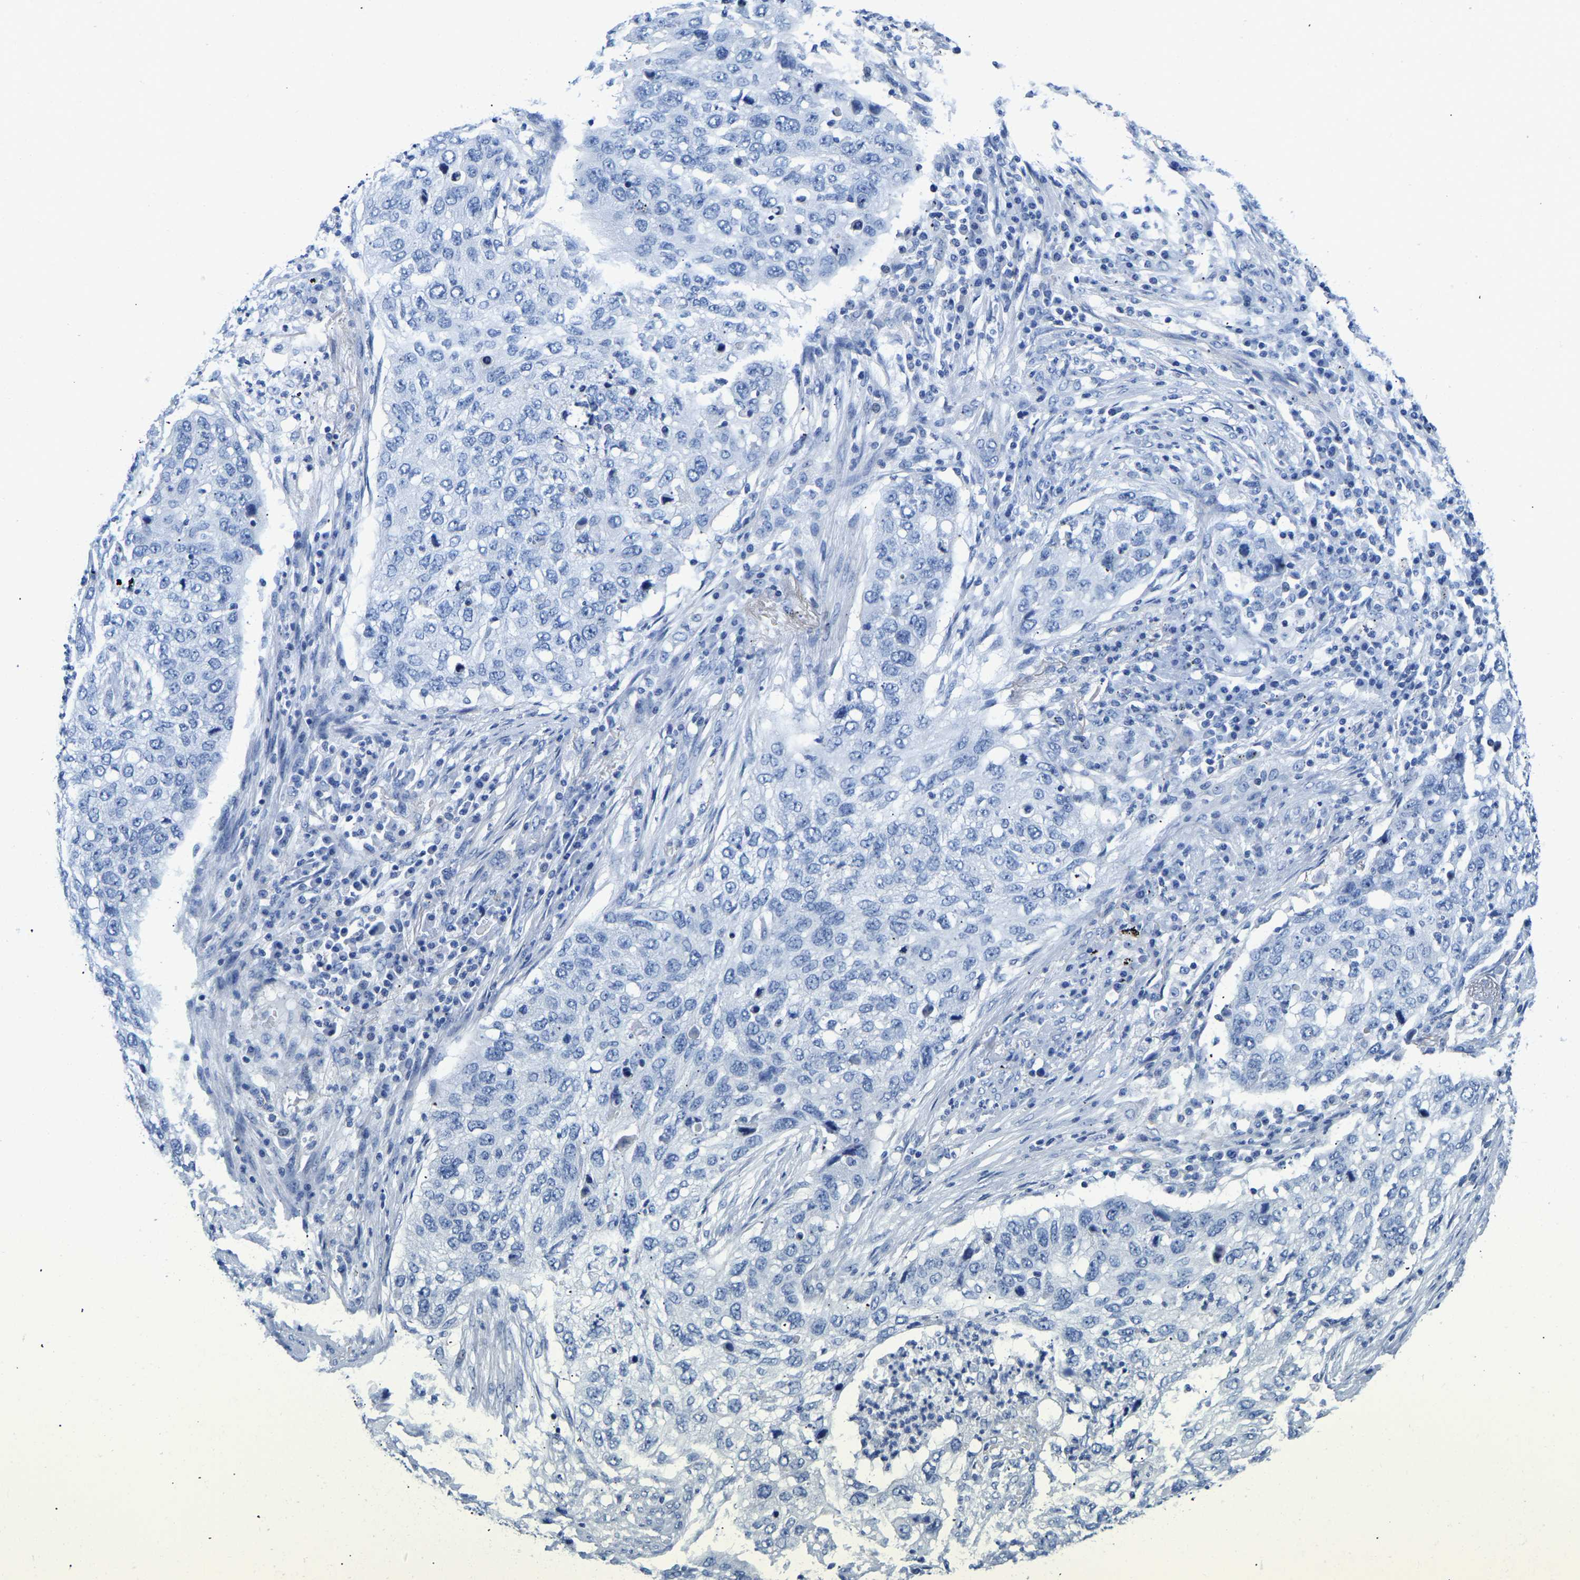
{"staining": {"intensity": "negative", "quantity": "none", "location": "none"}, "tissue": "lung cancer", "cell_type": "Tumor cells", "image_type": "cancer", "snomed": [{"axis": "morphology", "description": "Squamous cell carcinoma, NOS"}, {"axis": "topography", "description": "Lung"}], "caption": "Immunohistochemistry (IHC) of human lung cancer (squamous cell carcinoma) shows no expression in tumor cells. (Immunohistochemistry (IHC), brightfield microscopy, high magnification).", "gene": "UPK3A", "patient": {"sex": "female", "age": 63}}